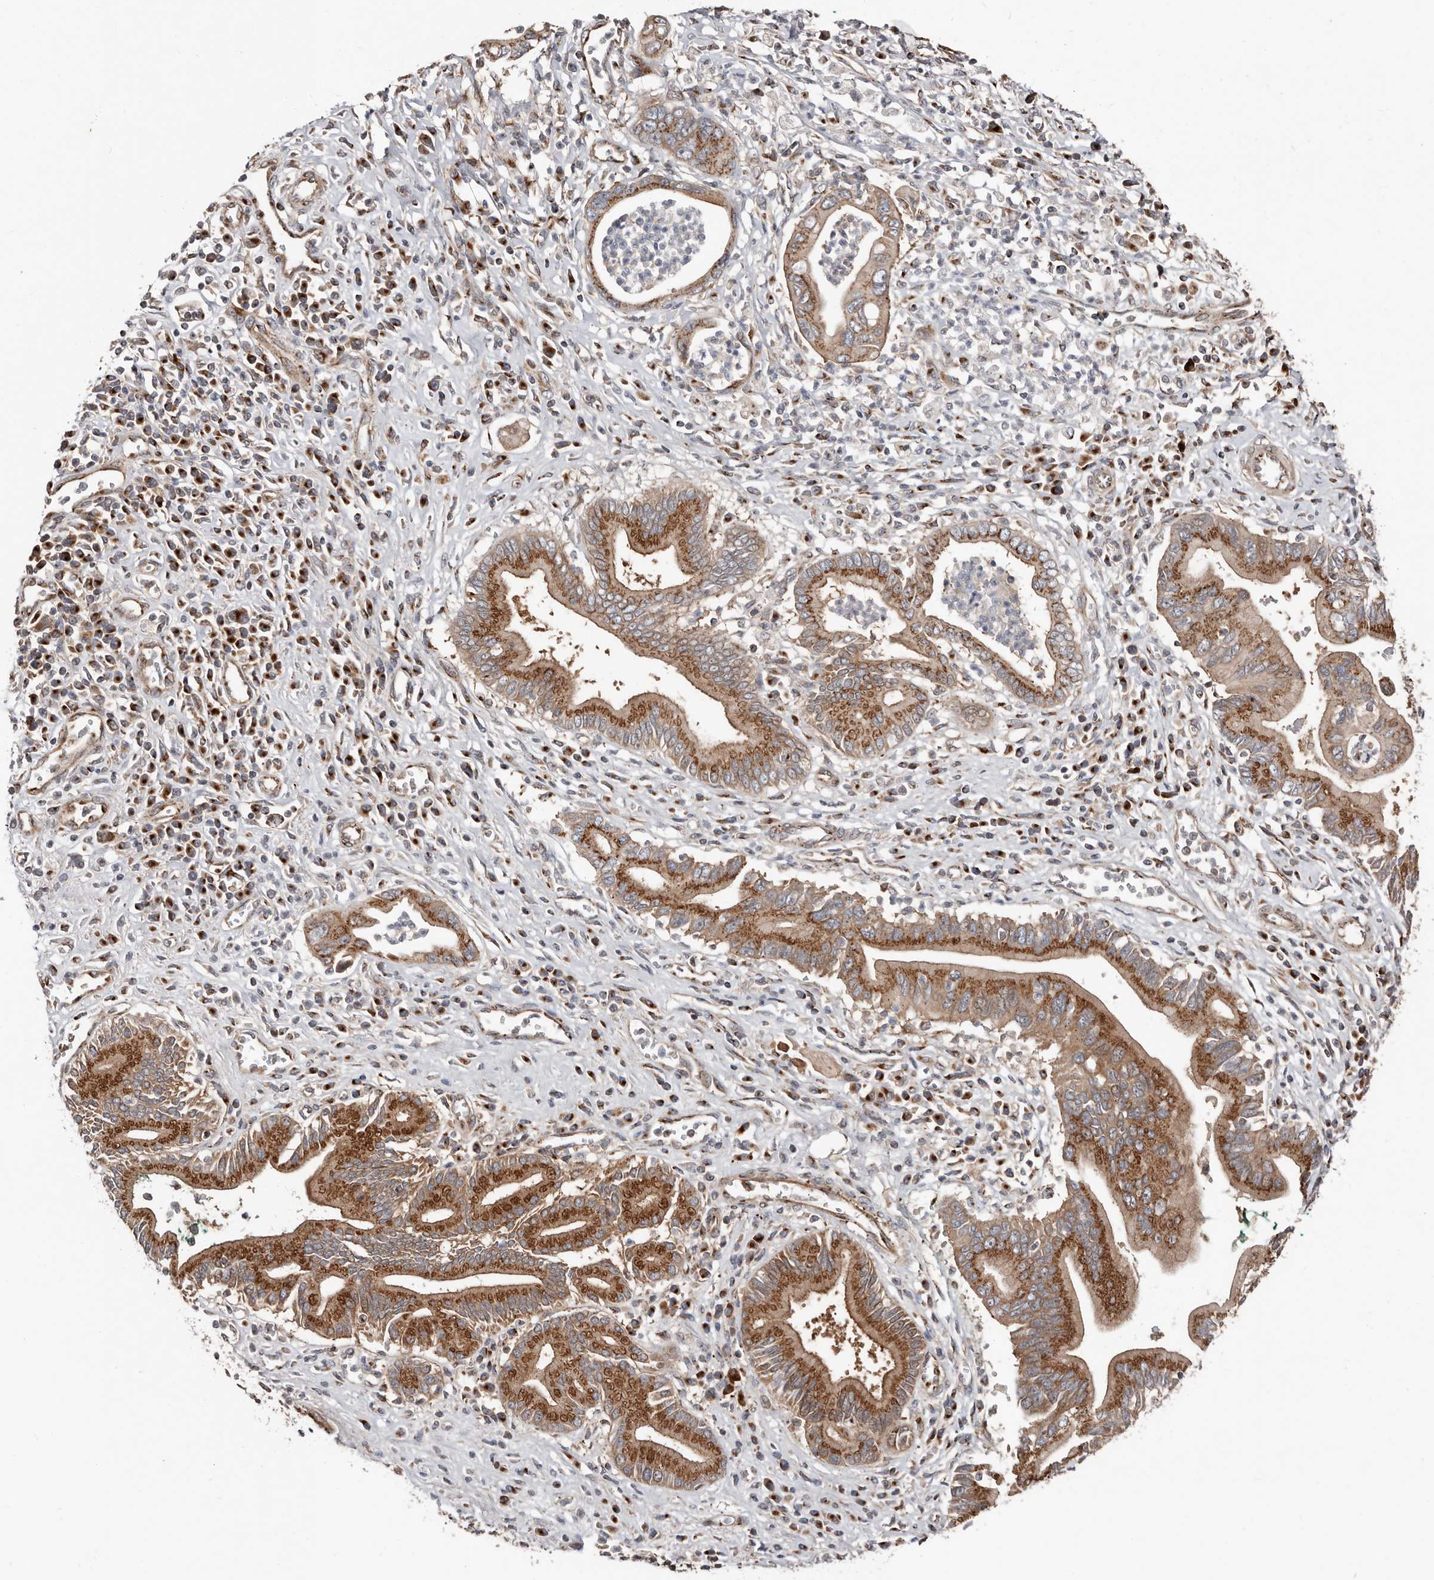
{"staining": {"intensity": "strong", "quantity": ">75%", "location": "cytoplasmic/membranous"}, "tissue": "pancreatic cancer", "cell_type": "Tumor cells", "image_type": "cancer", "snomed": [{"axis": "morphology", "description": "Adenocarcinoma, NOS"}, {"axis": "topography", "description": "Pancreas"}], "caption": "Protein staining of pancreatic cancer tissue reveals strong cytoplasmic/membranous staining in about >75% of tumor cells.", "gene": "COG1", "patient": {"sex": "male", "age": 78}}